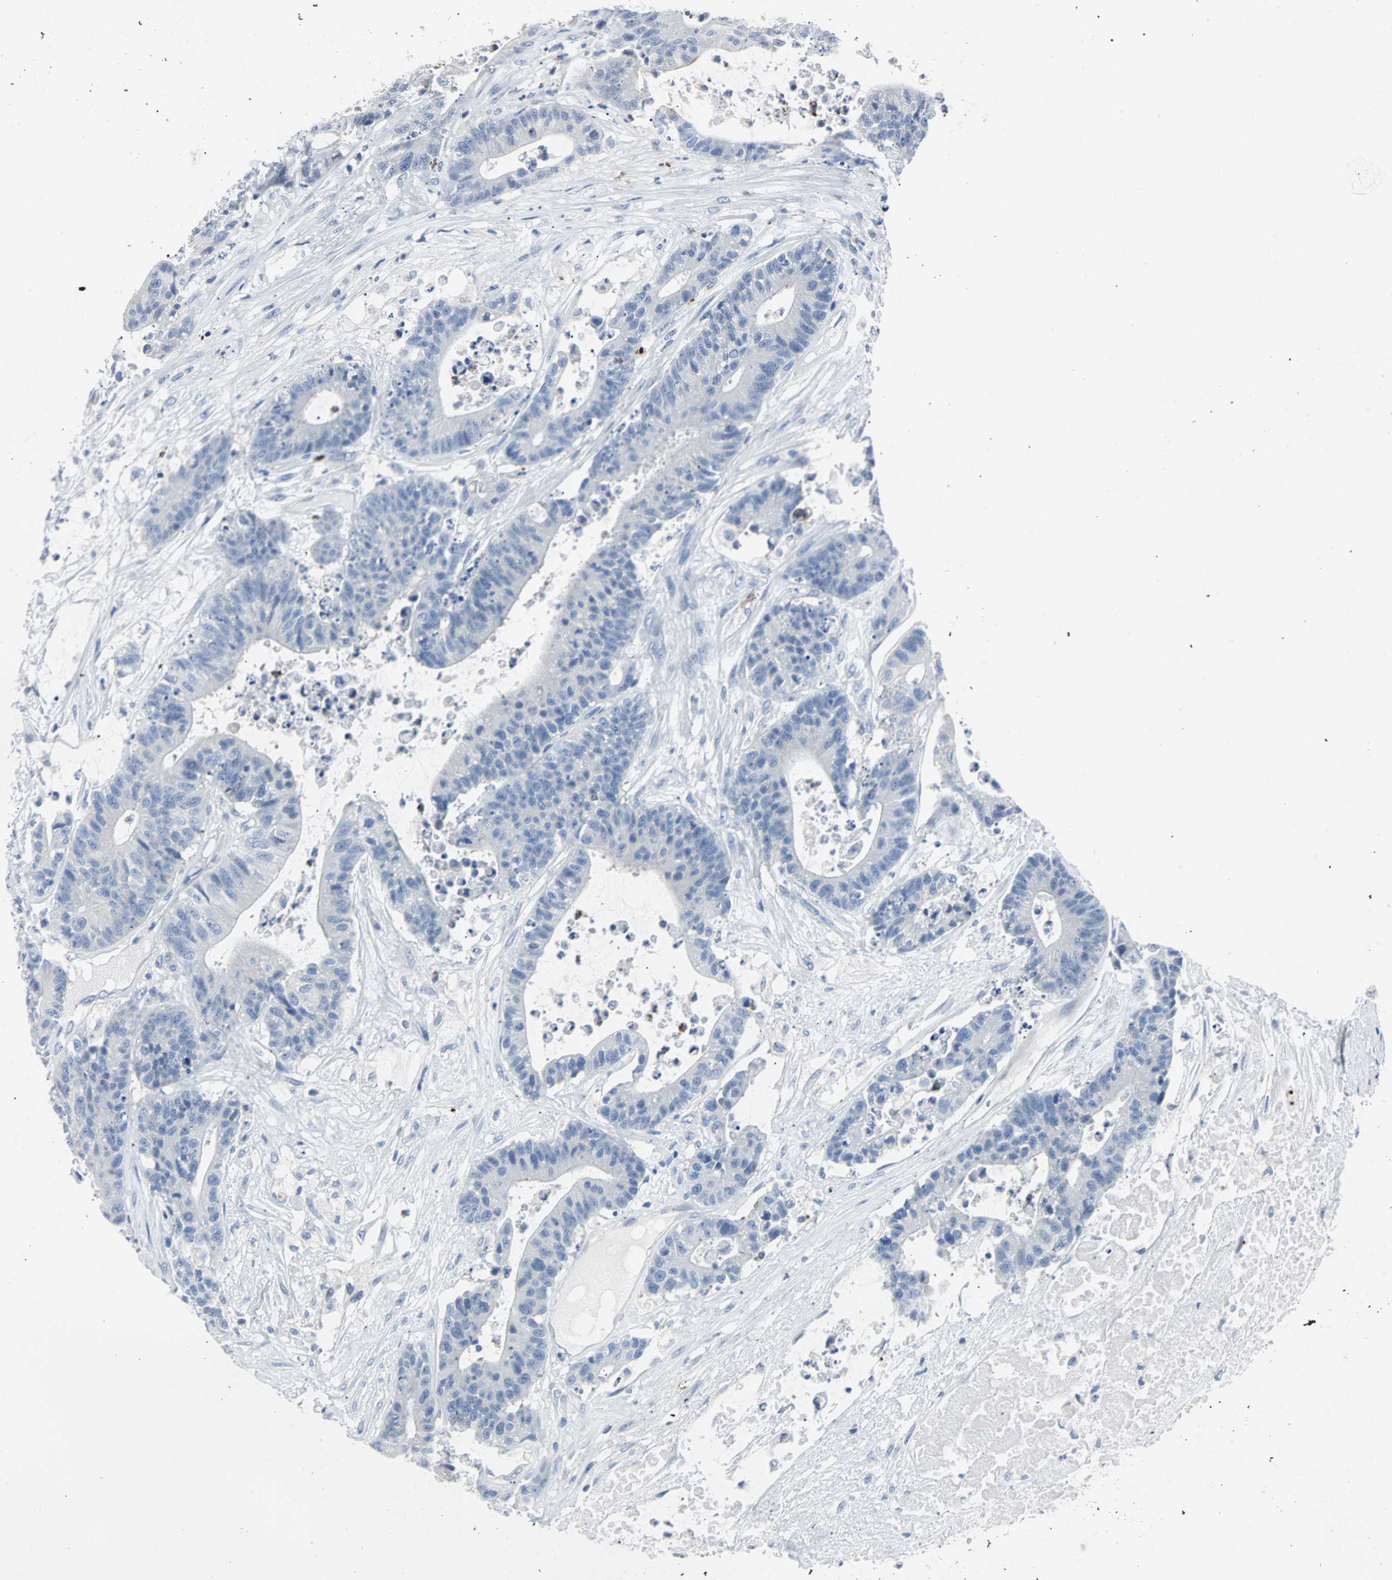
{"staining": {"intensity": "negative", "quantity": "none", "location": "none"}, "tissue": "colorectal cancer", "cell_type": "Tumor cells", "image_type": "cancer", "snomed": [{"axis": "morphology", "description": "Adenocarcinoma, NOS"}, {"axis": "topography", "description": "Colon"}], "caption": "The micrograph exhibits no staining of tumor cells in colorectal adenocarcinoma.", "gene": "RASA1", "patient": {"sex": "female", "age": 84}}